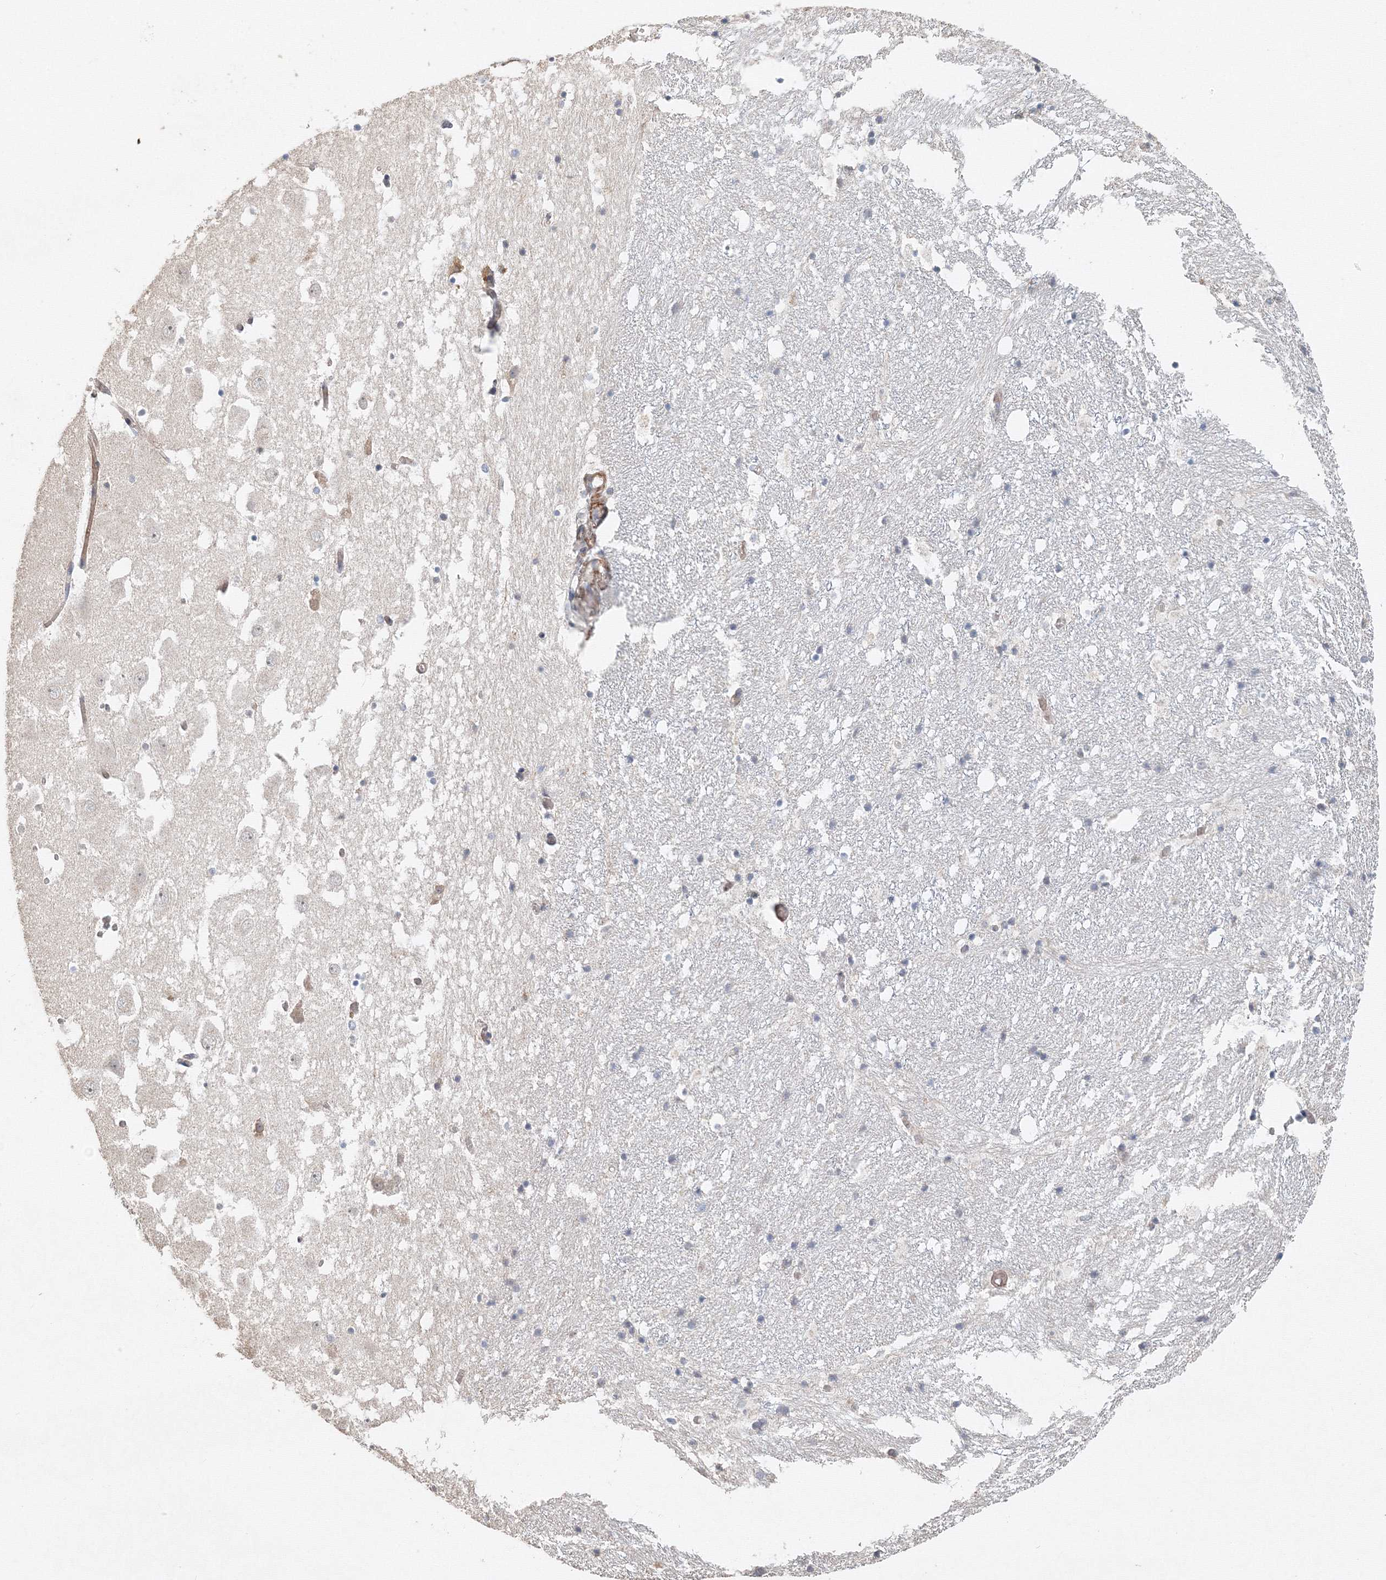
{"staining": {"intensity": "negative", "quantity": "none", "location": "none"}, "tissue": "hippocampus", "cell_type": "Glial cells", "image_type": "normal", "snomed": [{"axis": "morphology", "description": "Normal tissue, NOS"}, {"axis": "topography", "description": "Hippocampus"}], "caption": "Immunohistochemistry (IHC) of unremarkable hippocampus reveals no staining in glial cells. (DAB IHC, high magnification).", "gene": "NALF2", "patient": {"sex": "female", "age": 52}}